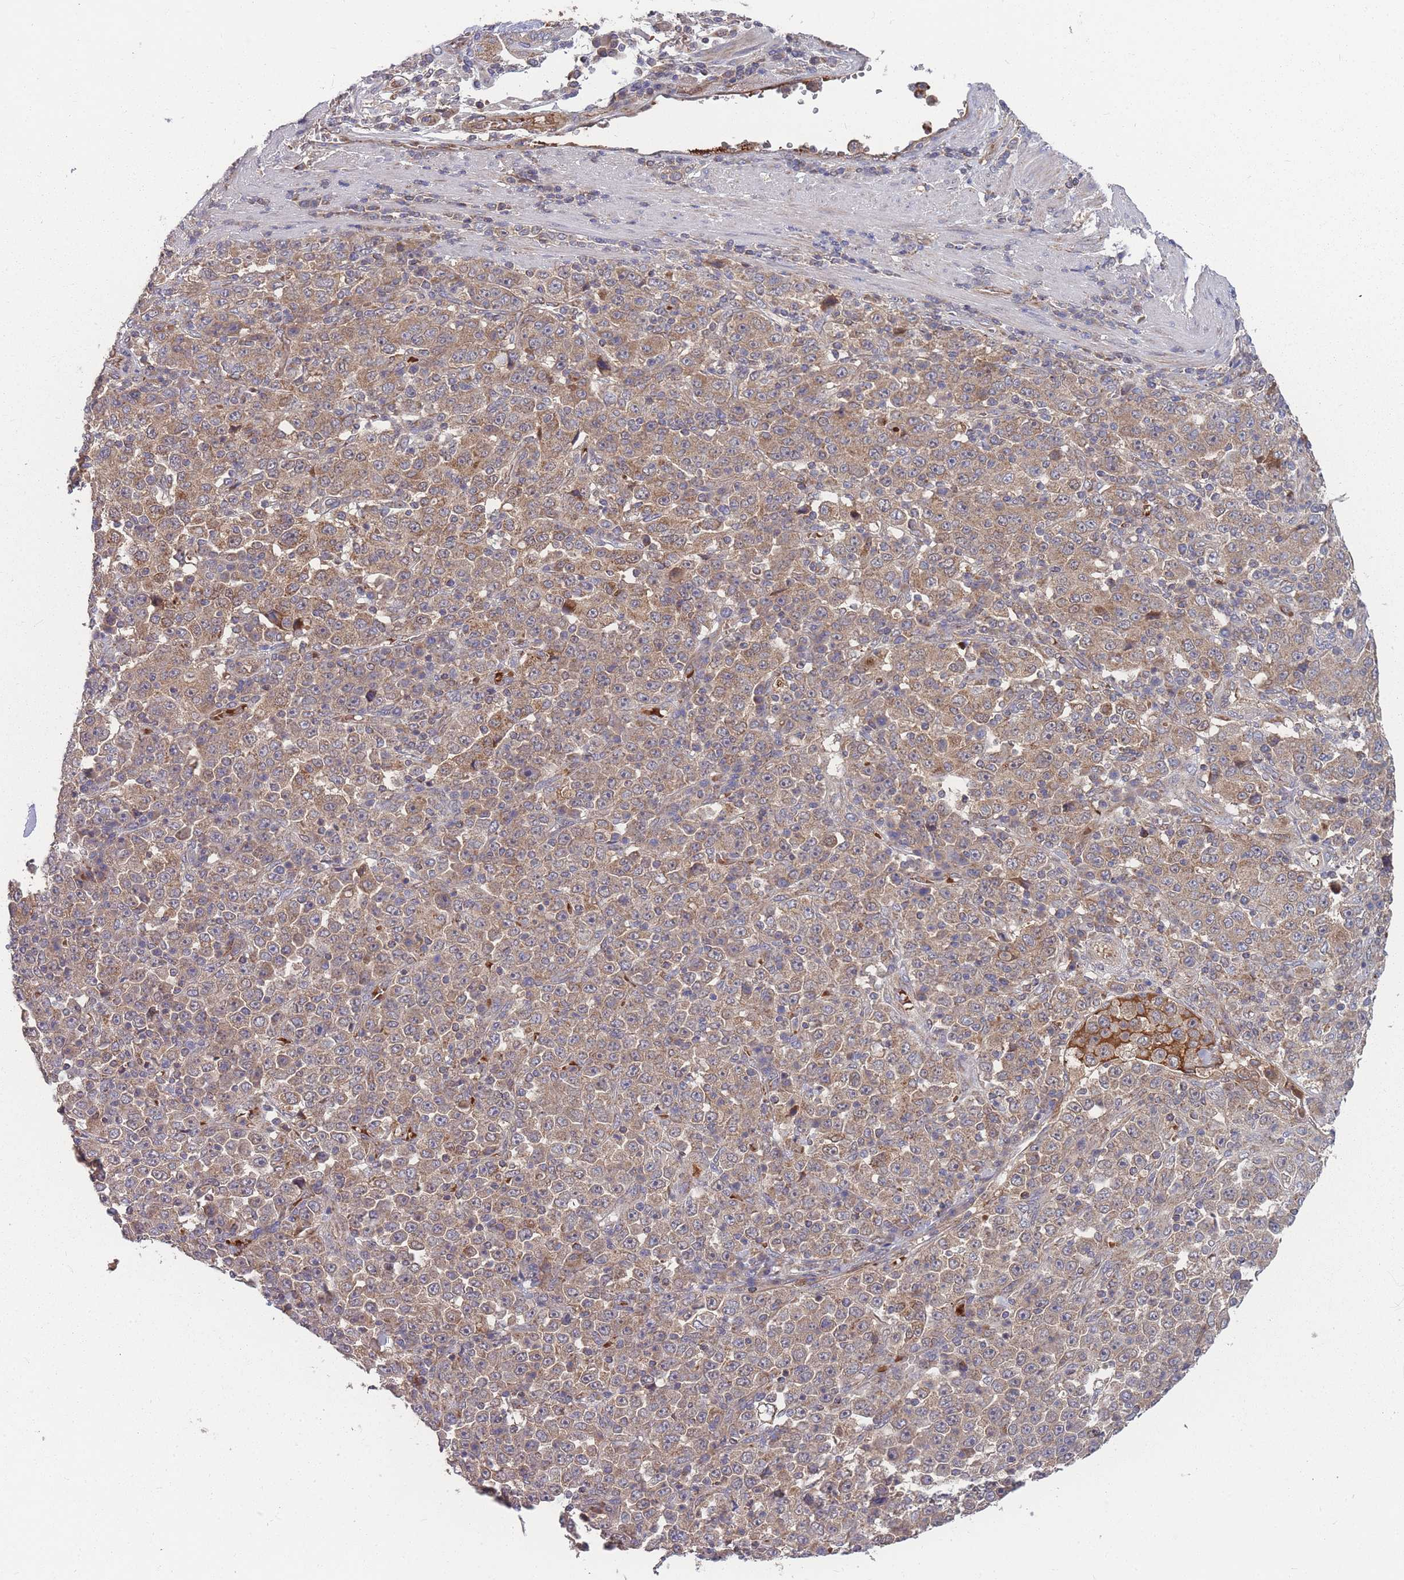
{"staining": {"intensity": "moderate", "quantity": ">75%", "location": "cytoplasmic/membranous"}, "tissue": "stomach cancer", "cell_type": "Tumor cells", "image_type": "cancer", "snomed": [{"axis": "morphology", "description": "Normal tissue, NOS"}, {"axis": "morphology", "description": "Adenocarcinoma, NOS"}, {"axis": "topography", "description": "Stomach, upper"}, {"axis": "topography", "description": "Stomach"}], "caption": "High-magnification brightfield microscopy of stomach cancer (adenocarcinoma) stained with DAB (3,3'-diaminobenzidine) (brown) and counterstained with hematoxylin (blue). tumor cells exhibit moderate cytoplasmic/membranous staining is present in approximately>75% of cells. (Brightfield microscopy of DAB IHC at high magnification).", "gene": "SLC35B4", "patient": {"sex": "male", "age": 59}}